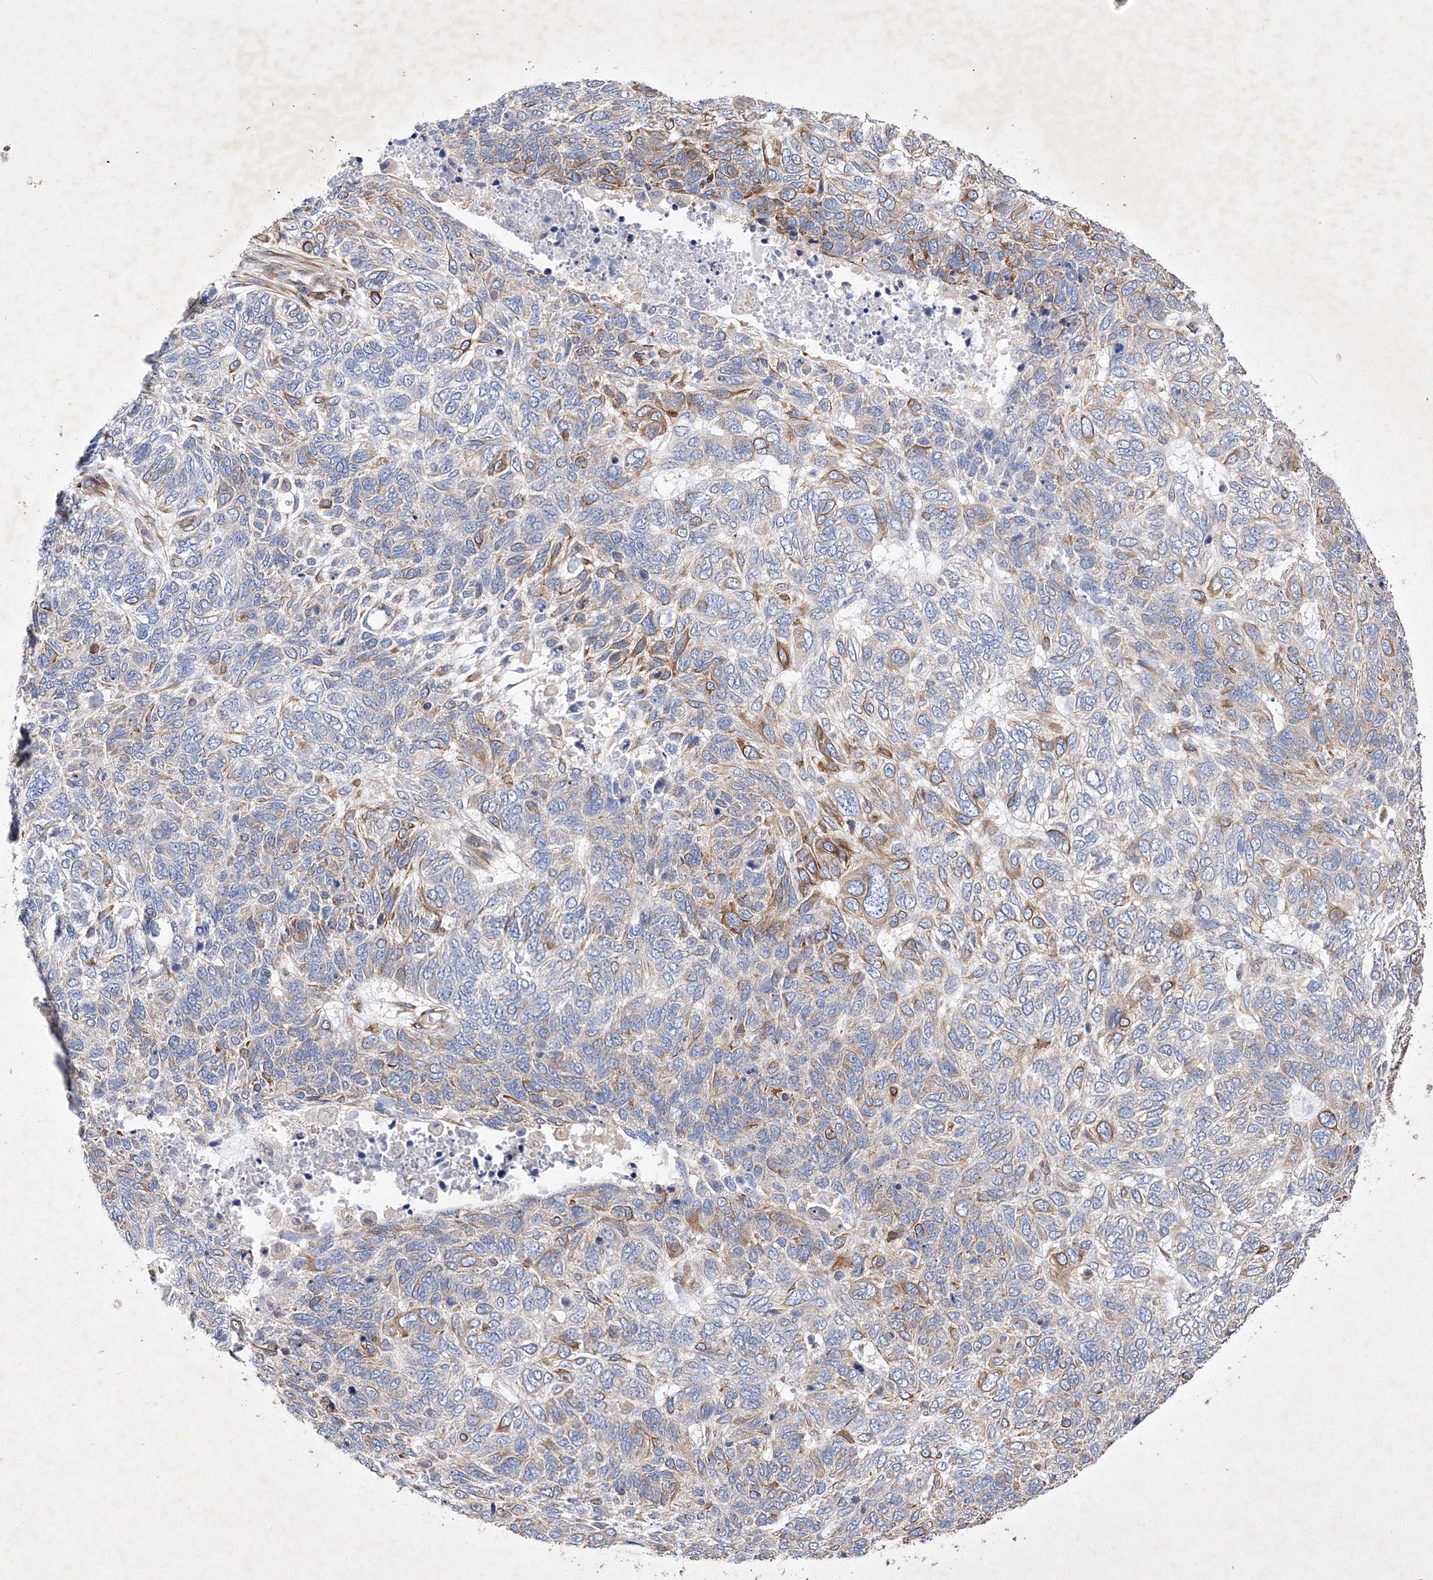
{"staining": {"intensity": "moderate", "quantity": "<25%", "location": "cytoplasmic/membranous"}, "tissue": "skin cancer", "cell_type": "Tumor cells", "image_type": "cancer", "snomed": [{"axis": "morphology", "description": "Basal cell carcinoma"}, {"axis": "topography", "description": "Skin"}], "caption": "Immunohistochemical staining of skin cancer (basal cell carcinoma) exhibits moderate cytoplasmic/membranous protein expression in approximately <25% of tumor cells.", "gene": "SNX18", "patient": {"sex": "female", "age": 65}}